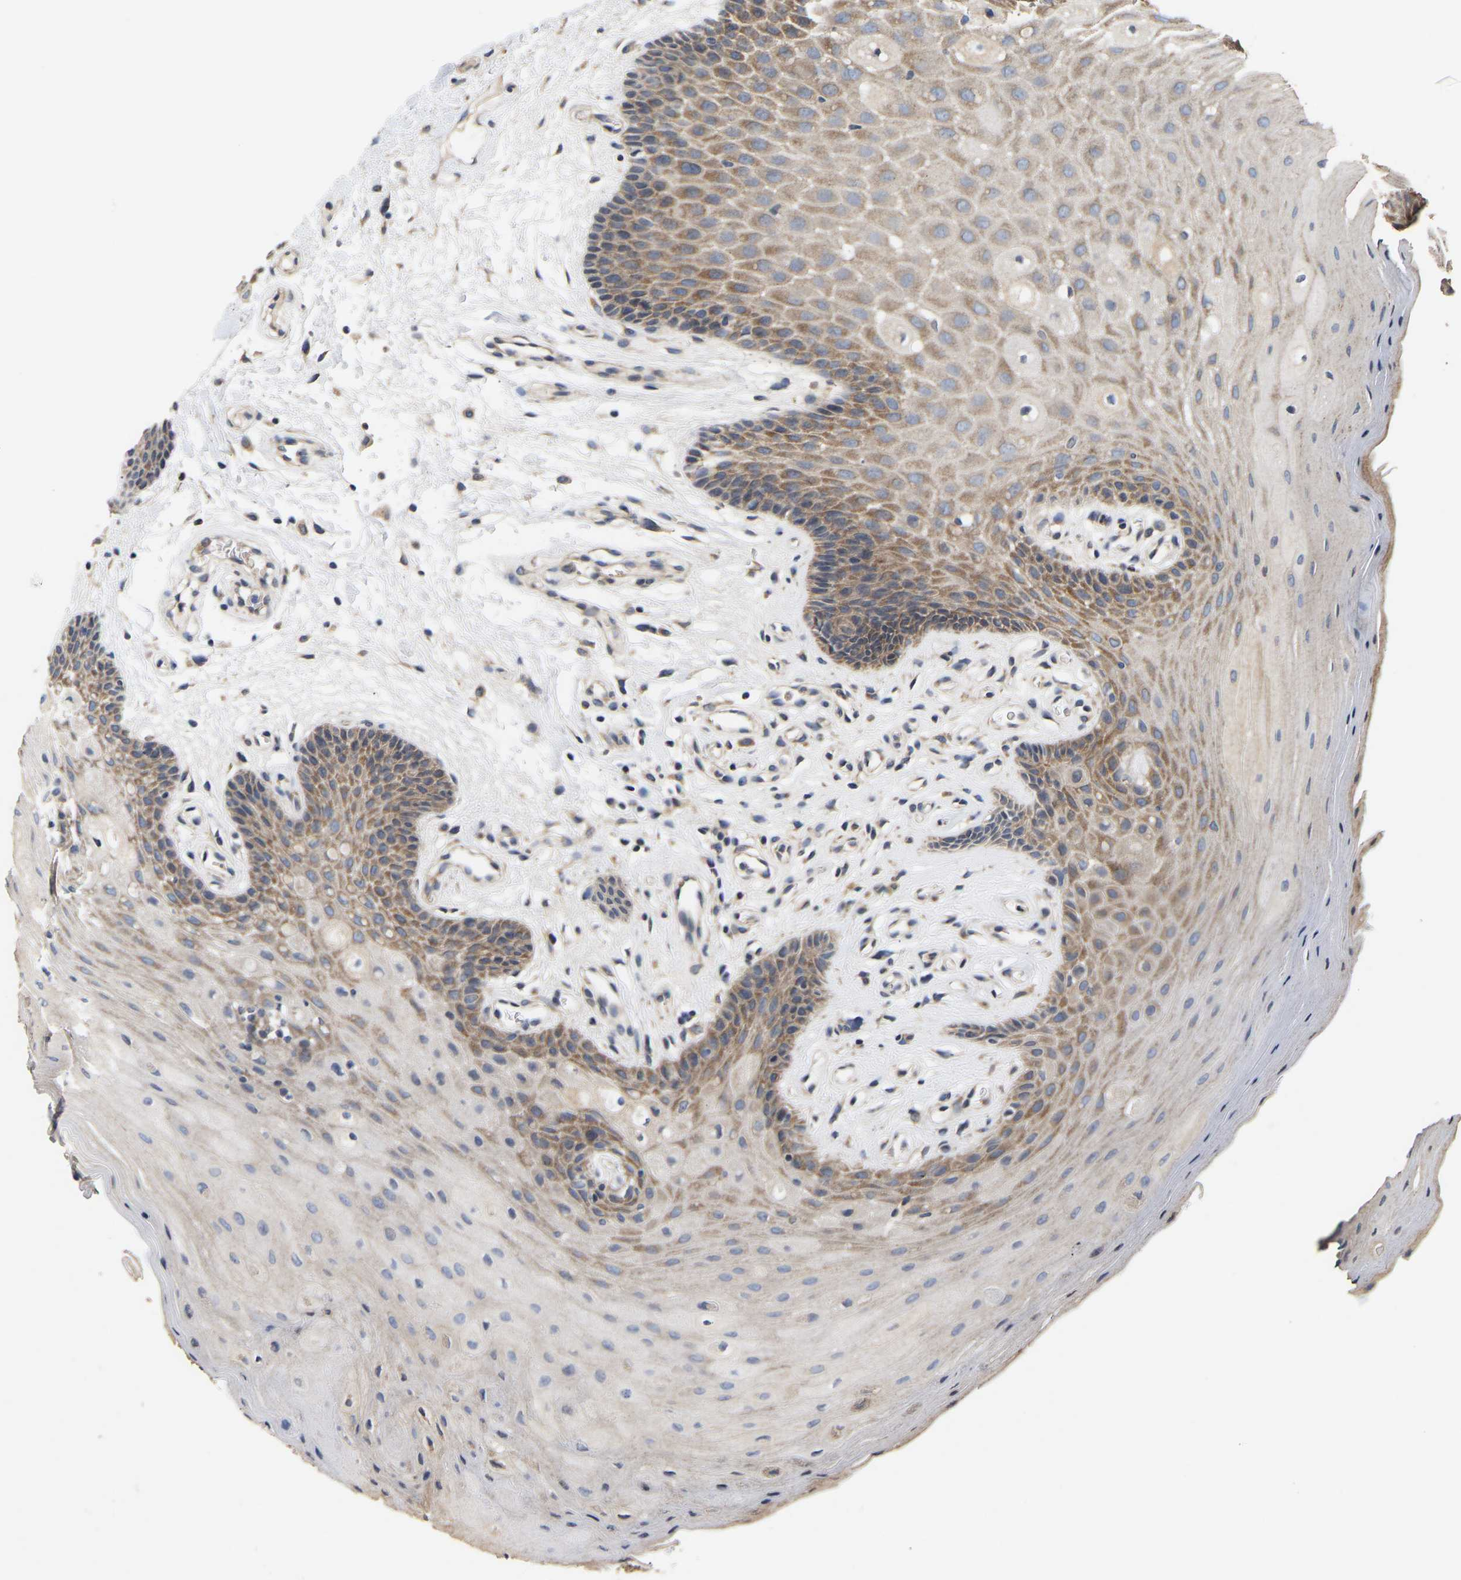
{"staining": {"intensity": "moderate", "quantity": "25%-75%", "location": "cytoplasmic/membranous"}, "tissue": "oral mucosa", "cell_type": "Squamous epithelial cells", "image_type": "normal", "snomed": [{"axis": "morphology", "description": "Normal tissue, NOS"}, {"axis": "morphology", "description": "Squamous cell carcinoma, NOS"}, {"axis": "topography", "description": "Oral tissue"}, {"axis": "topography", "description": "Head-Neck"}], "caption": "Immunohistochemistry (IHC) photomicrograph of benign oral mucosa stained for a protein (brown), which demonstrates medium levels of moderate cytoplasmic/membranous expression in approximately 25%-75% of squamous epithelial cells.", "gene": "AIMP2", "patient": {"sex": "male", "age": 71}}